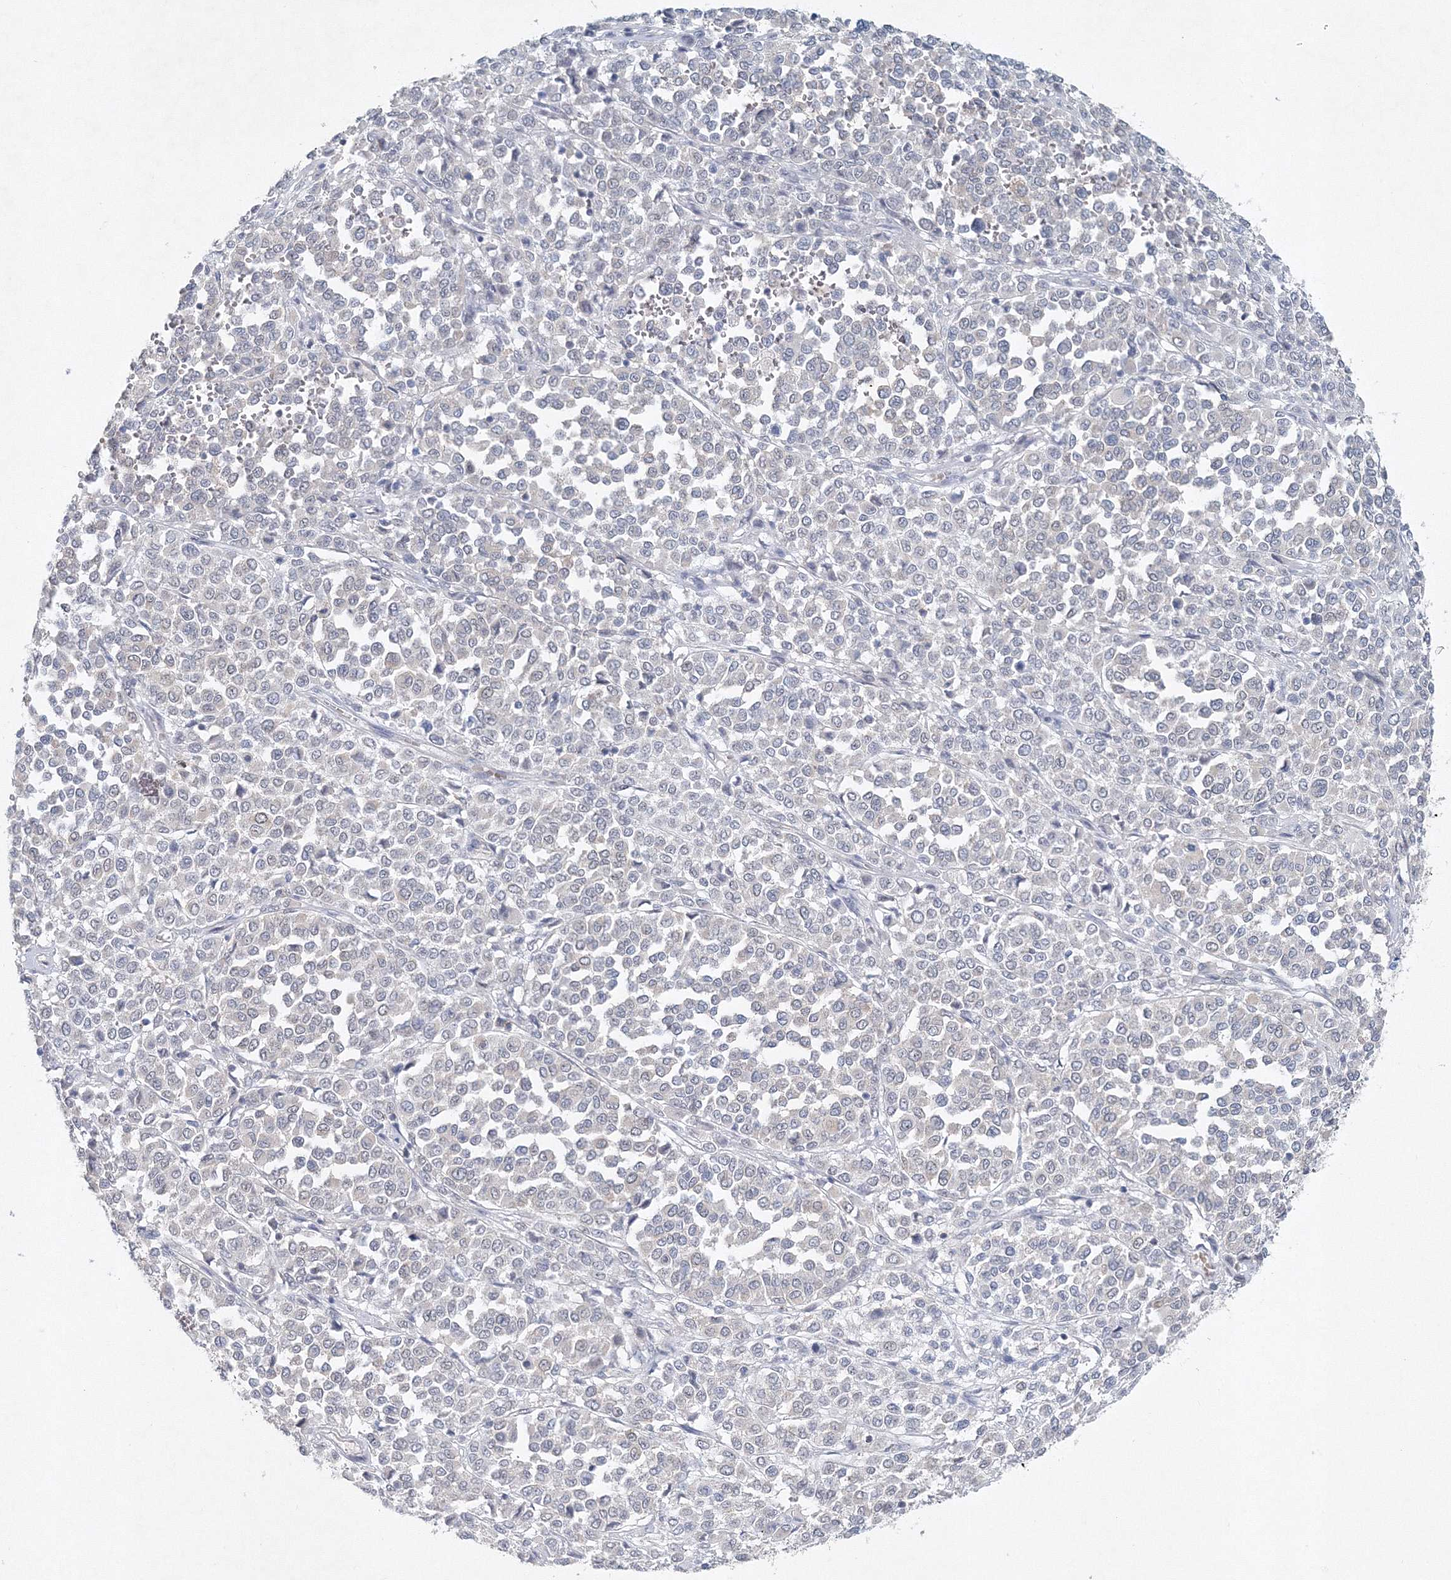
{"staining": {"intensity": "negative", "quantity": "none", "location": "none"}, "tissue": "melanoma", "cell_type": "Tumor cells", "image_type": "cancer", "snomed": [{"axis": "morphology", "description": "Malignant melanoma, Metastatic site"}, {"axis": "topography", "description": "Pancreas"}], "caption": "Immunohistochemistry image of neoplastic tissue: human melanoma stained with DAB reveals no significant protein staining in tumor cells.", "gene": "SH3BP5", "patient": {"sex": "female", "age": 30}}